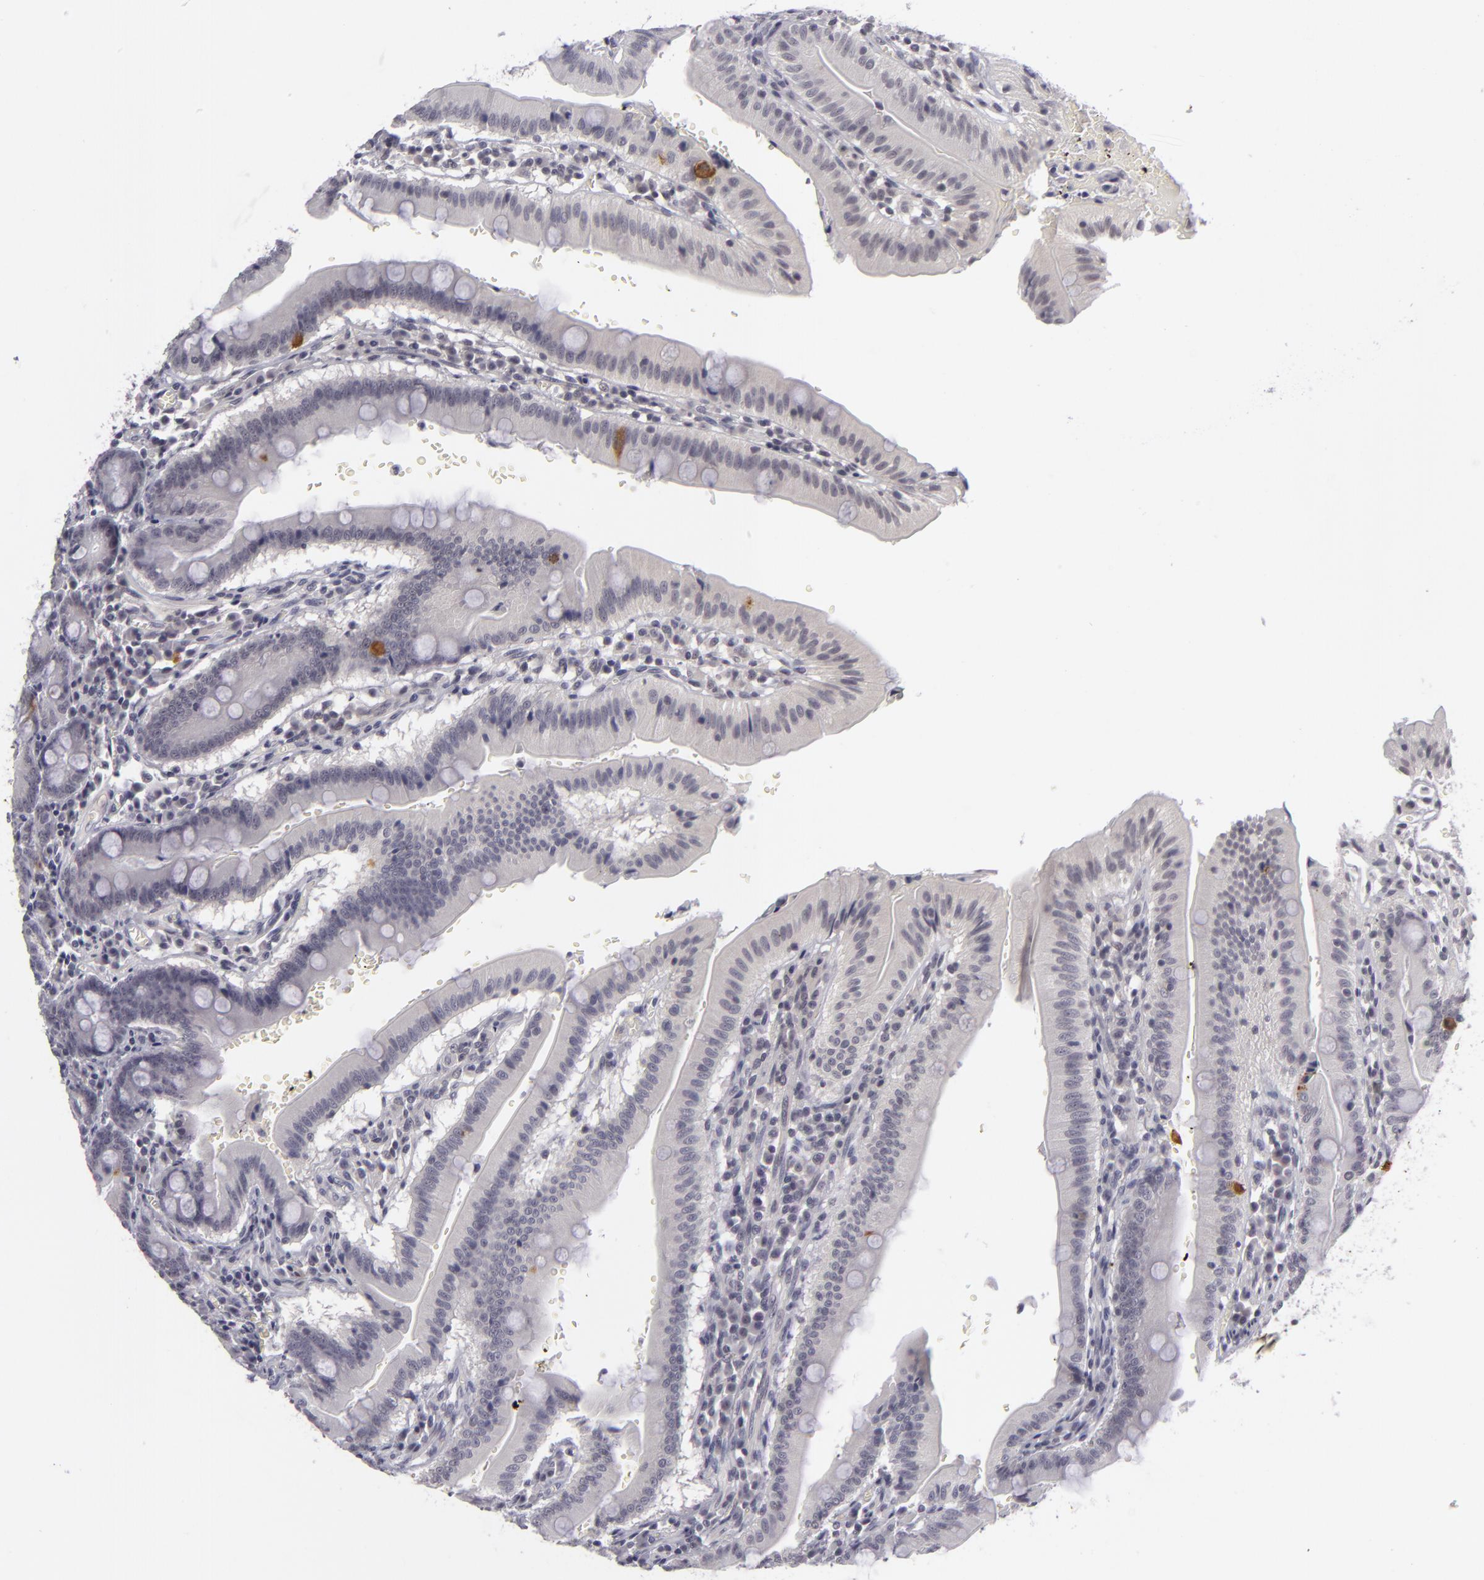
{"staining": {"intensity": "negative", "quantity": "none", "location": "none"}, "tissue": "small intestine", "cell_type": "Glandular cells", "image_type": "normal", "snomed": [{"axis": "morphology", "description": "Normal tissue, NOS"}, {"axis": "topography", "description": "Small intestine"}], "caption": "DAB immunohistochemical staining of normal human small intestine displays no significant expression in glandular cells. (IHC, brightfield microscopy, high magnification).", "gene": "DLG3", "patient": {"sex": "male", "age": 71}}